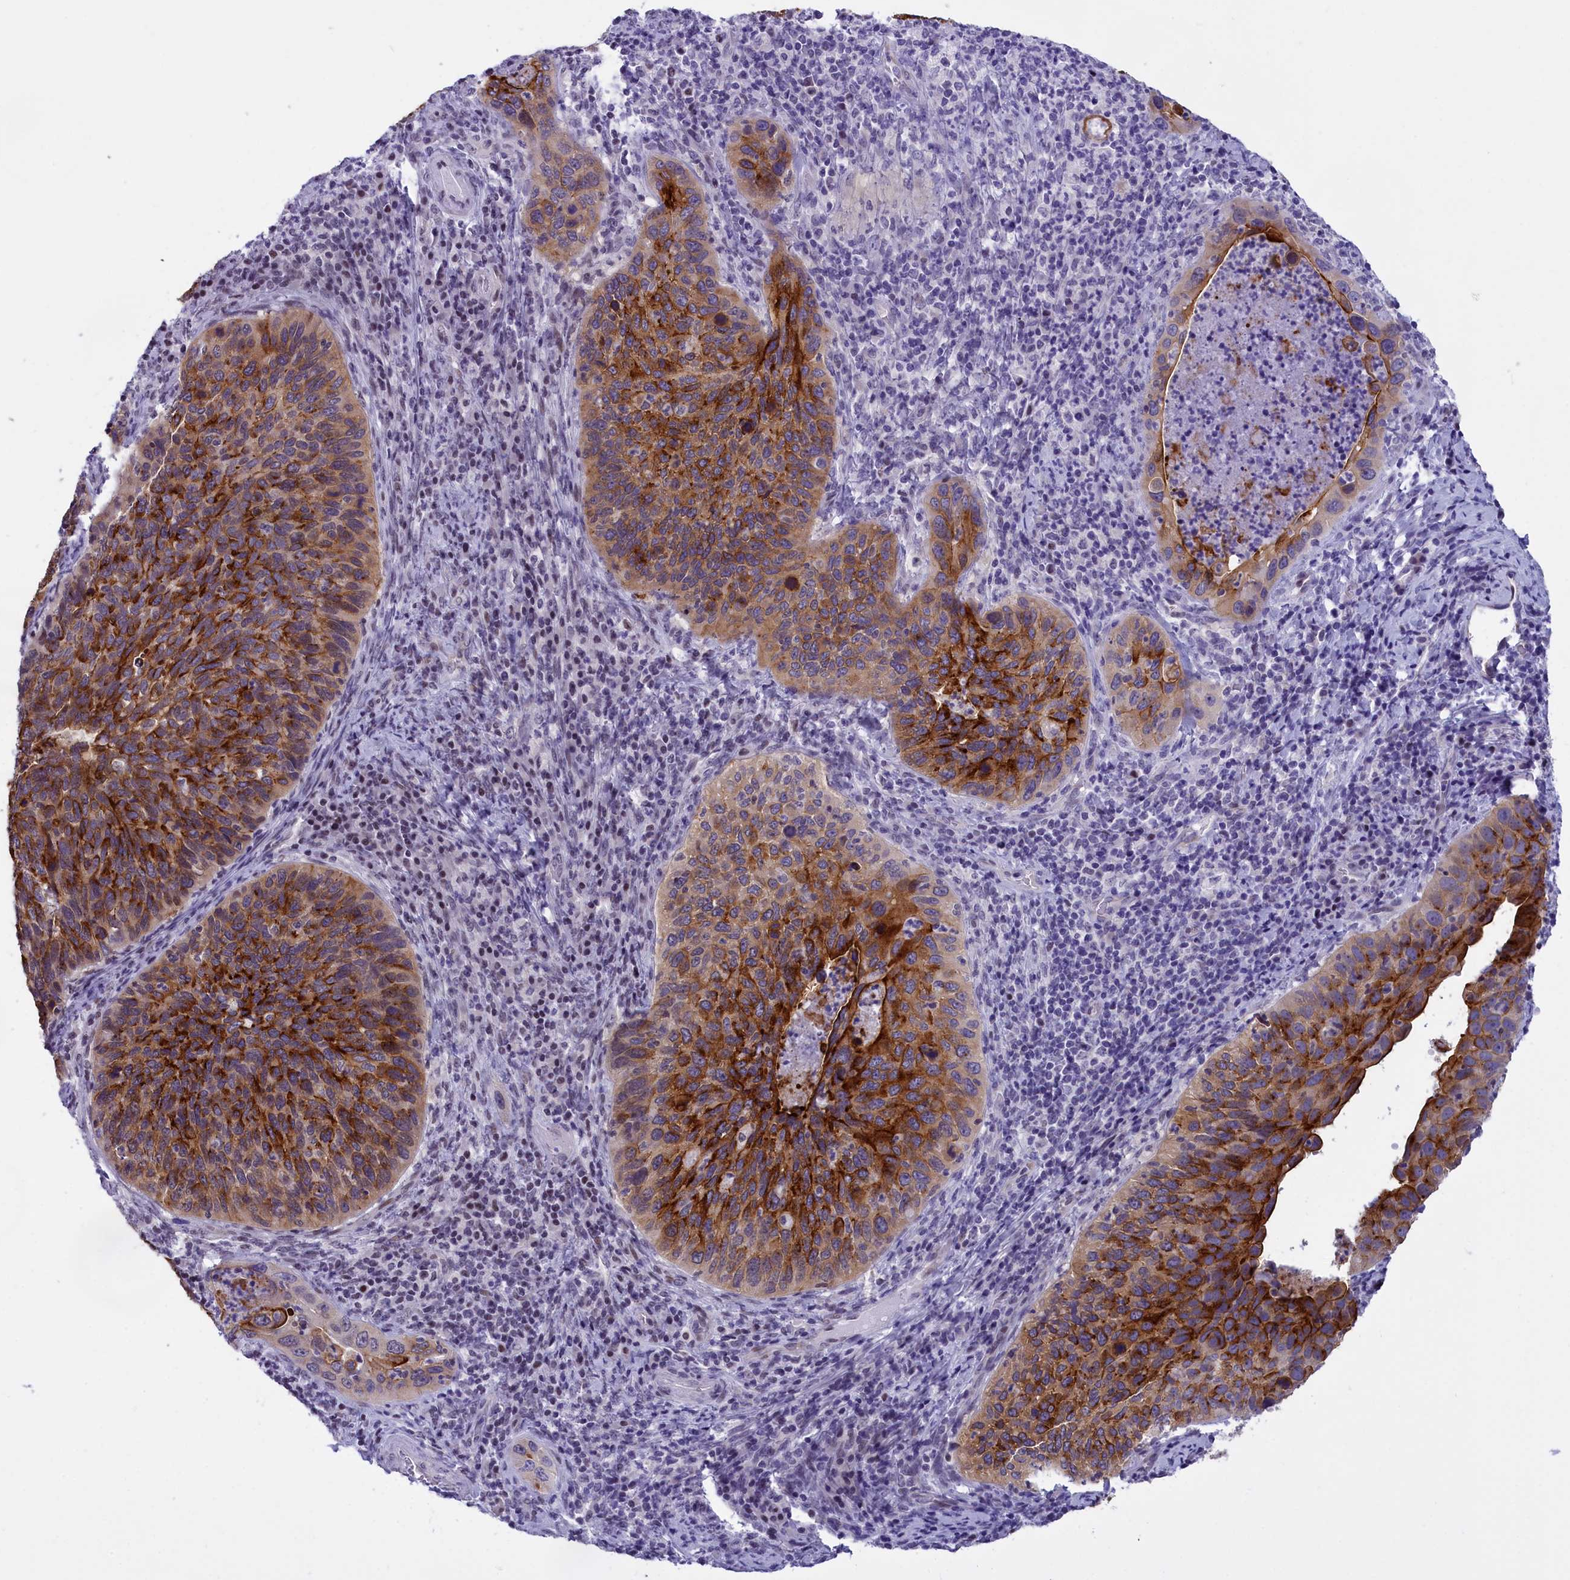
{"staining": {"intensity": "strong", "quantity": ">75%", "location": "cytoplasmic/membranous"}, "tissue": "cervical cancer", "cell_type": "Tumor cells", "image_type": "cancer", "snomed": [{"axis": "morphology", "description": "Squamous cell carcinoma, NOS"}, {"axis": "topography", "description": "Cervix"}], "caption": "An image of squamous cell carcinoma (cervical) stained for a protein reveals strong cytoplasmic/membranous brown staining in tumor cells.", "gene": "SPIRE2", "patient": {"sex": "female", "age": 38}}